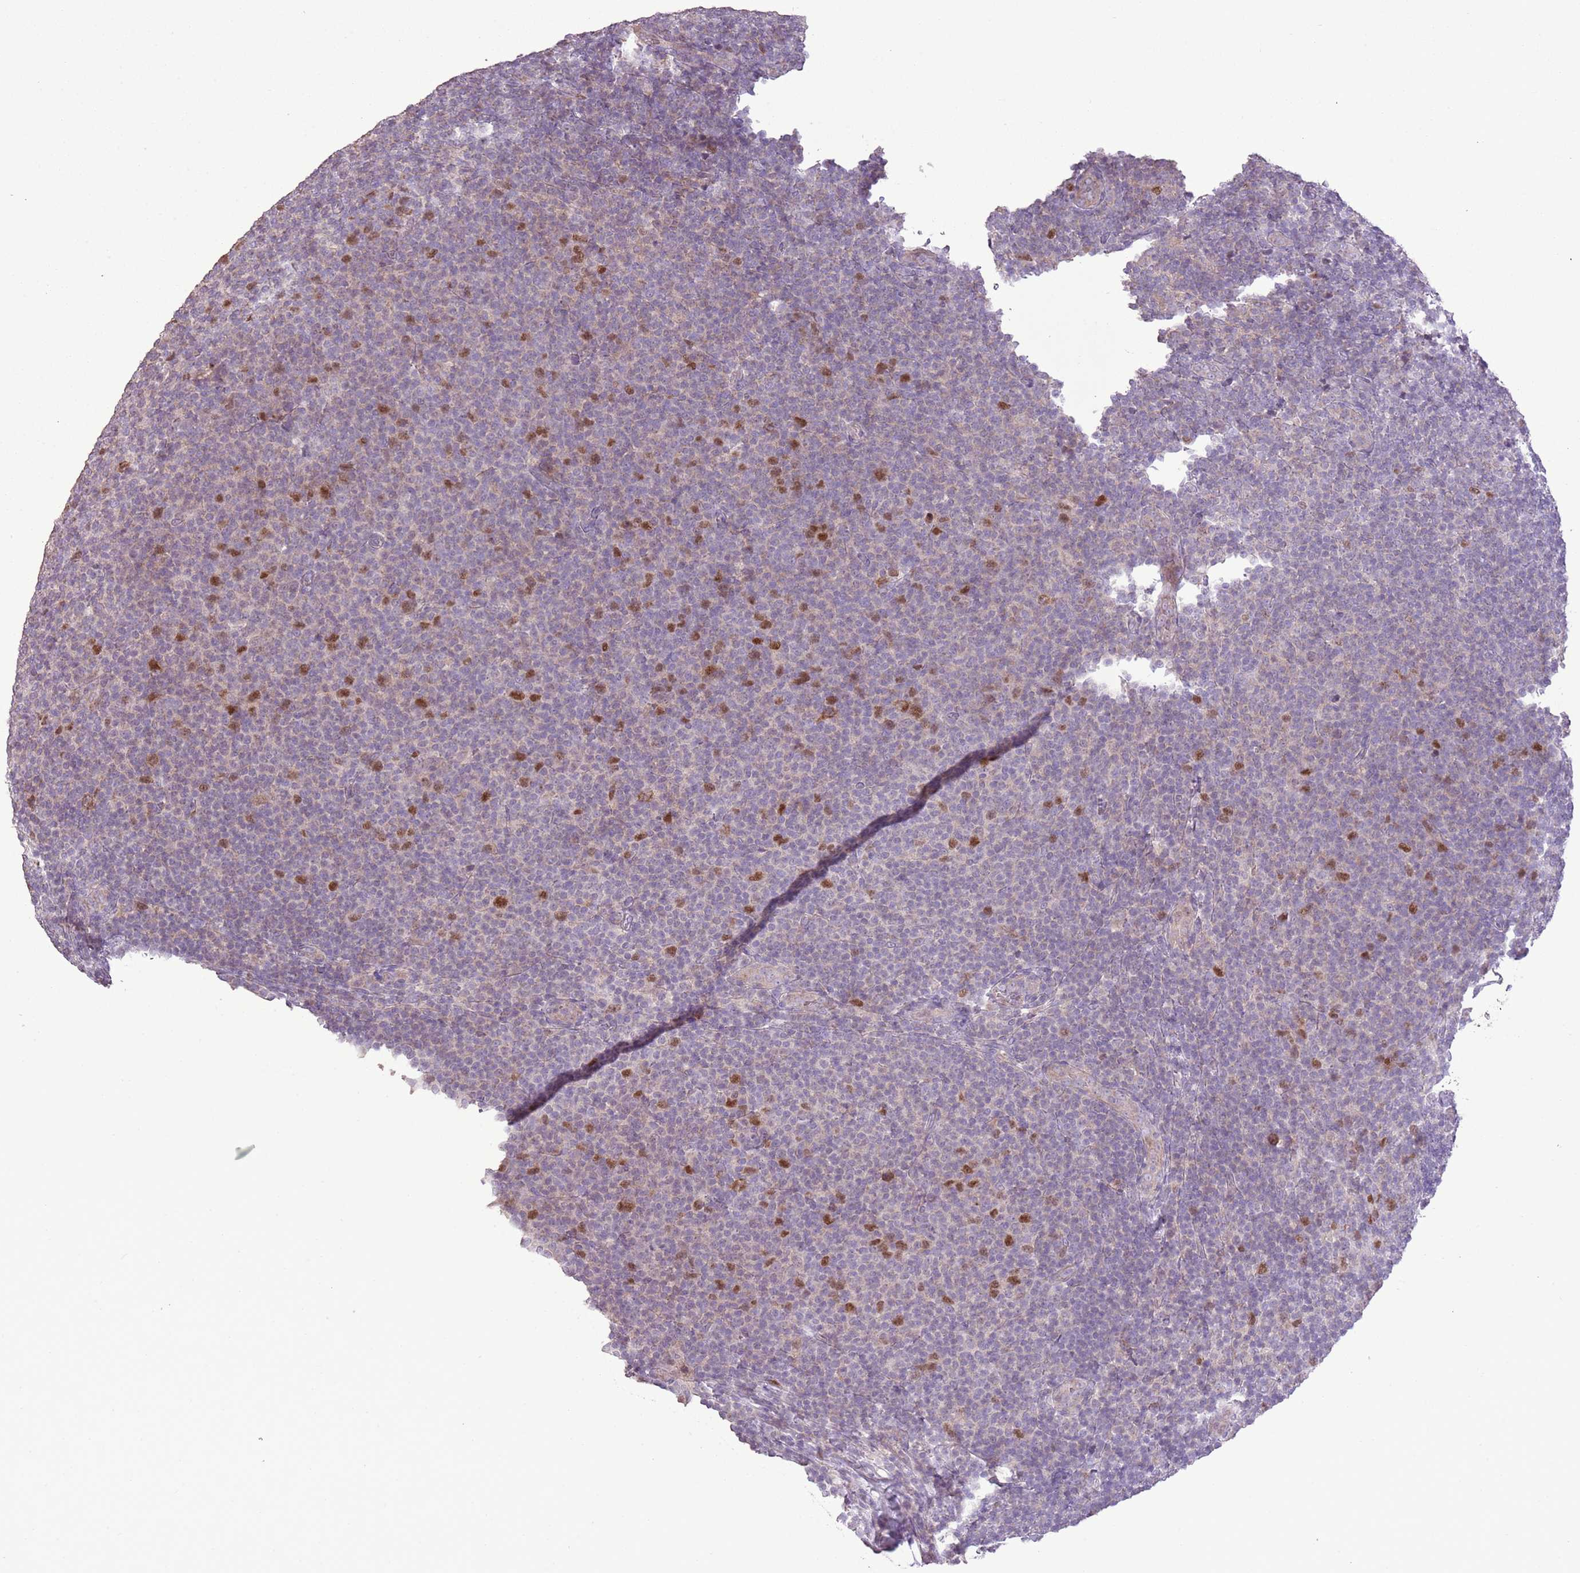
{"staining": {"intensity": "moderate", "quantity": "25%-75%", "location": "nuclear"}, "tissue": "lymphoma", "cell_type": "Tumor cells", "image_type": "cancer", "snomed": [{"axis": "morphology", "description": "Malignant lymphoma, non-Hodgkin's type, Low grade"}, {"axis": "topography", "description": "Lymph node"}], "caption": "Human low-grade malignant lymphoma, non-Hodgkin's type stained with a brown dye demonstrates moderate nuclear positive positivity in approximately 25%-75% of tumor cells.", "gene": "GMNN", "patient": {"sex": "male", "age": 66}}